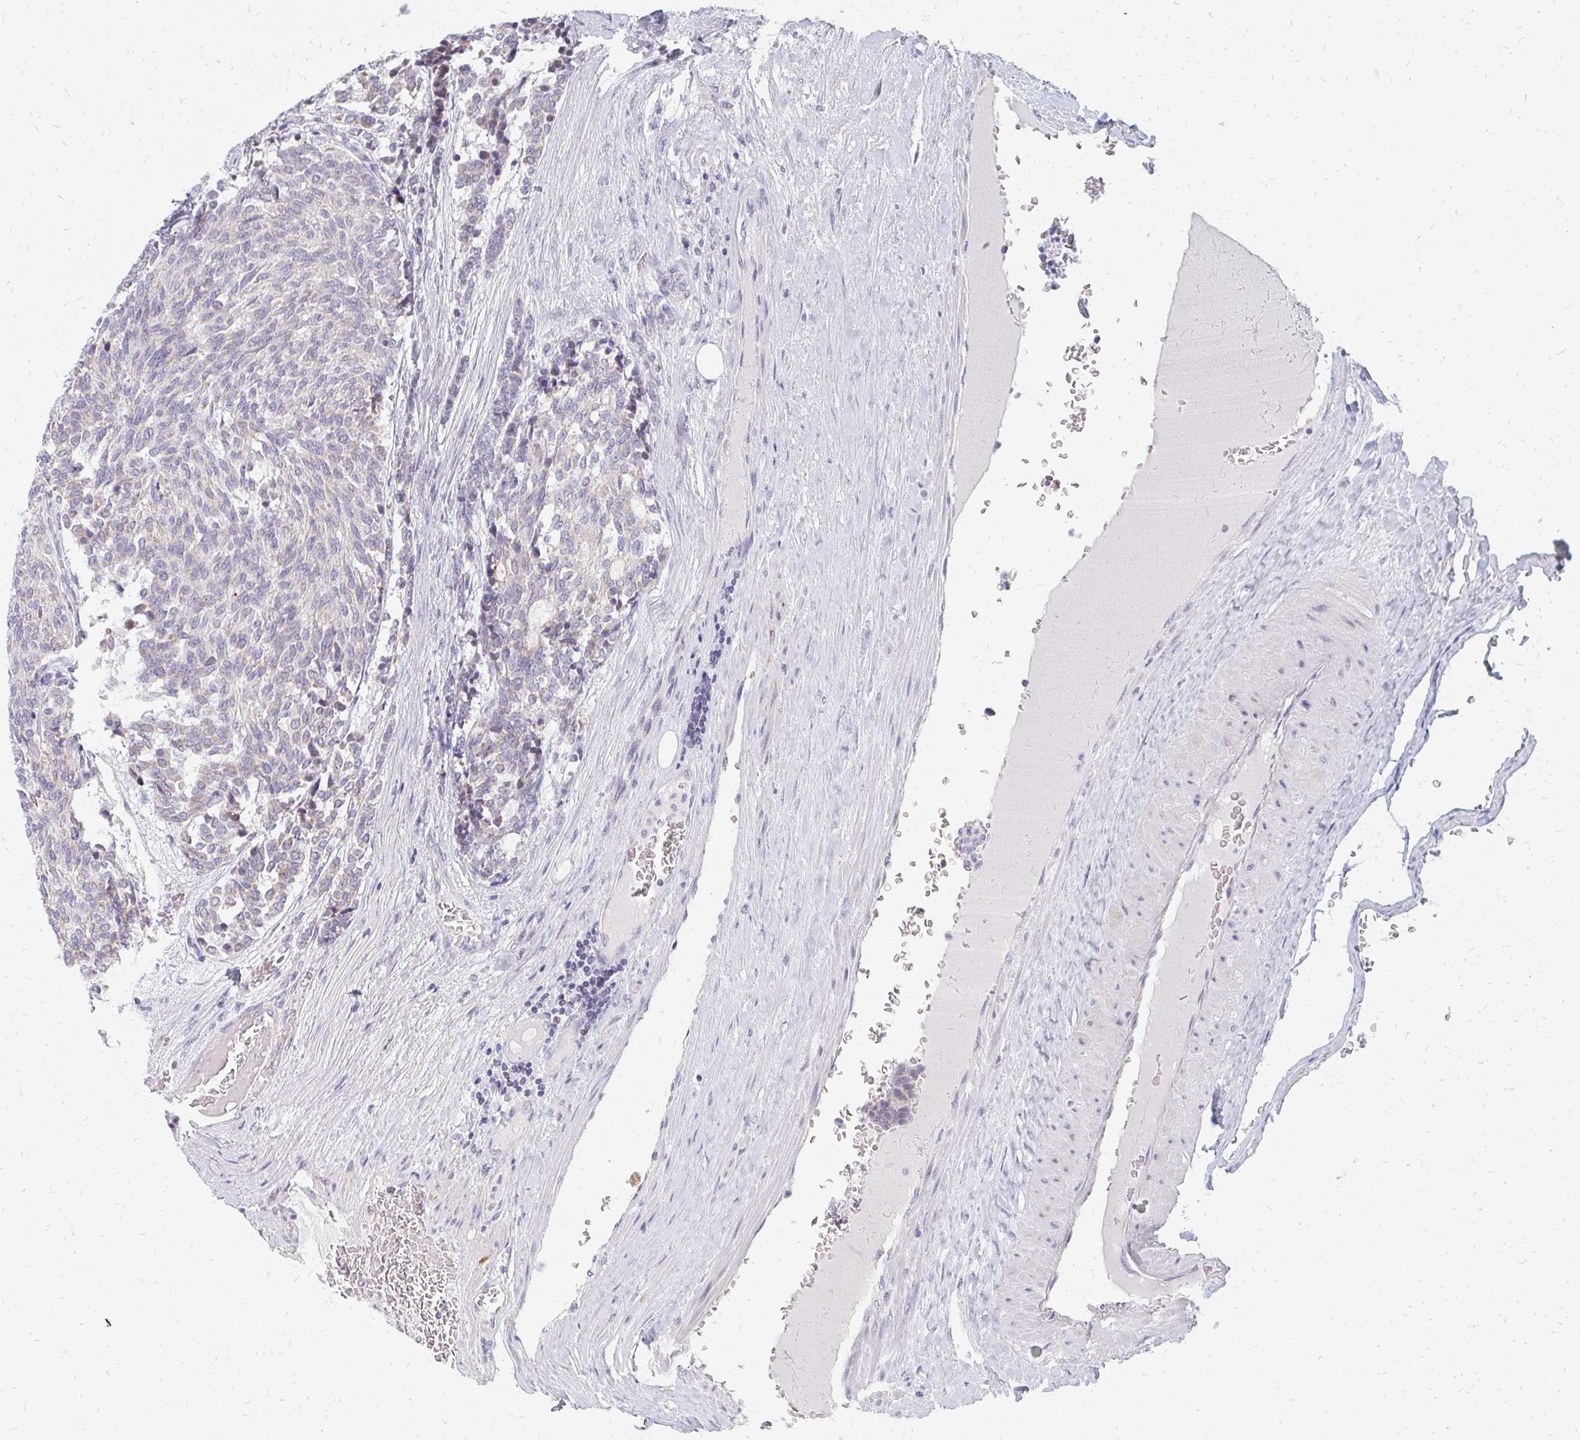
{"staining": {"intensity": "weak", "quantity": "<25%", "location": "cytoplasmic/membranous"}, "tissue": "carcinoid", "cell_type": "Tumor cells", "image_type": "cancer", "snomed": [{"axis": "morphology", "description": "Carcinoid, malignant, NOS"}, {"axis": "topography", "description": "Pancreas"}], "caption": "Carcinoid was stained to show a protein in brown. There is no significant expression in tumor cells.", "gene": "OR10V1", "patient": {"sex": "female", "age": 54}}